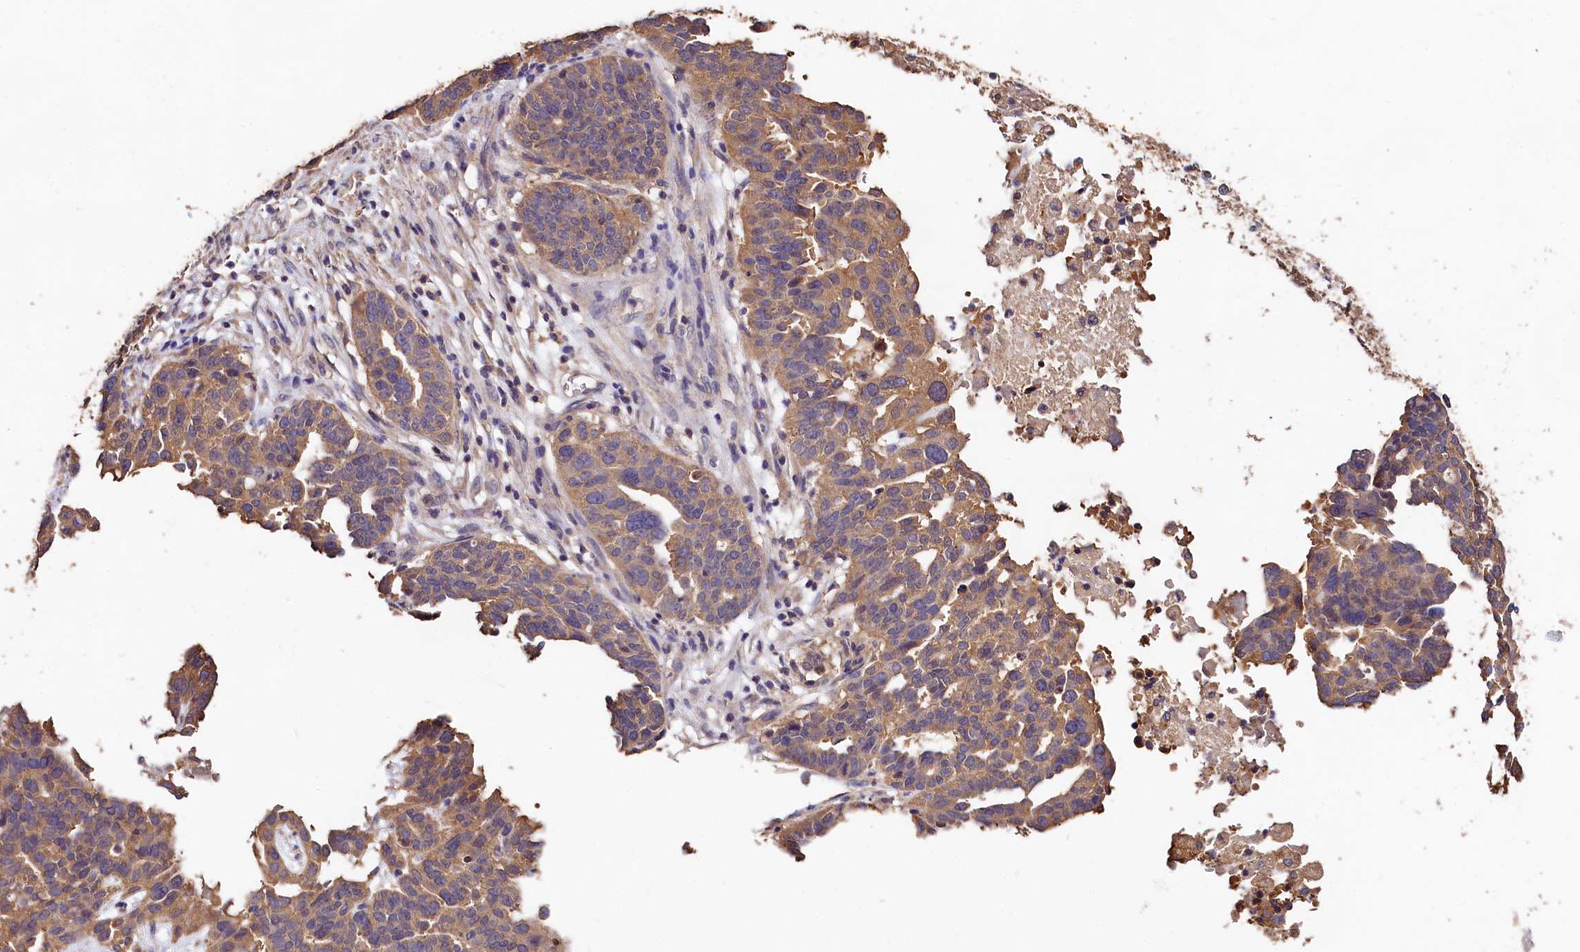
{"staining": {"intensity": "moderate", "quantity": ">75%", "location": "cytoplasmic/membranous"}, "tissue": "ovarian cancer", "cell_type": "Tumor cells", "image_type": "cancer", "snomed": [{"axis": "morphology", "description": "Cystadenocarcinoma, serous, NOS"}, {"axis": "topography", "description": "Ovary"}], "caption": "Ovarian cancer was stained to show a protein in brown. There is medium levels of moderate cytoplasmic/membranous positivity in approximately >75% of tumor cells.", "gene": "OAS3", "patient": {"sex": "female", "age": 59}}